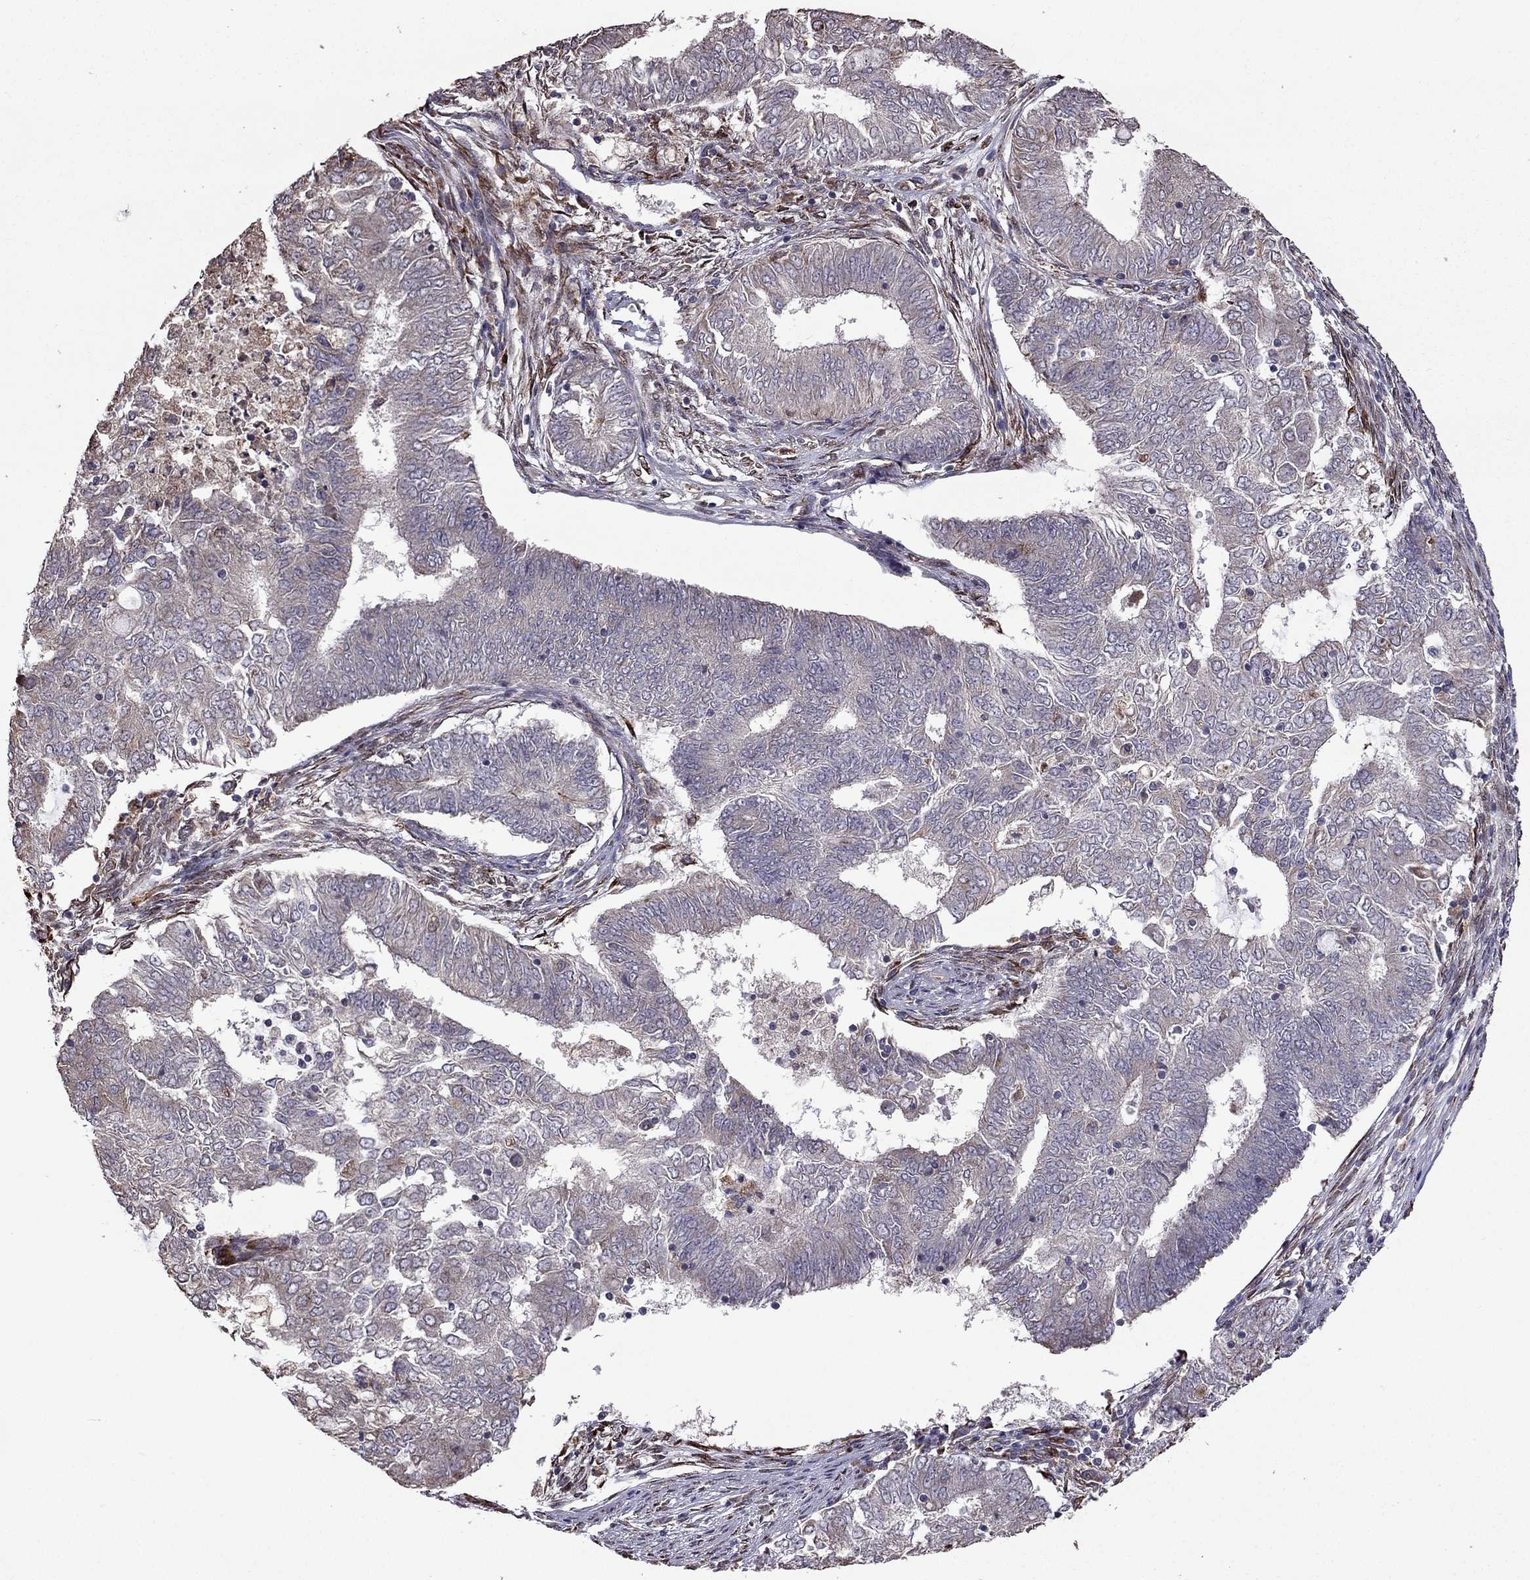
{"staining": {"intensity": "negative", "quantity": "none", "location": "none"}, "tissue": "endometrial cancer", "cell_type": "Tumor cells", "image_type": "cancer", "snomed": [{"axis": "morphology", "description": "Adenocarcinoma, NOS"}, {"axis": "topography", "description": "Endometrium"}], "caption": "An image of endometrial cancer stained for a protein reveals no brown staining in tumor cells. Brightfield microscopy of IHC stained with DAB (brown) and hematoxylin (blue), captured at high magnification.", "gene": "IKBIP", "patient": {"sex": "female", "age": 62}}